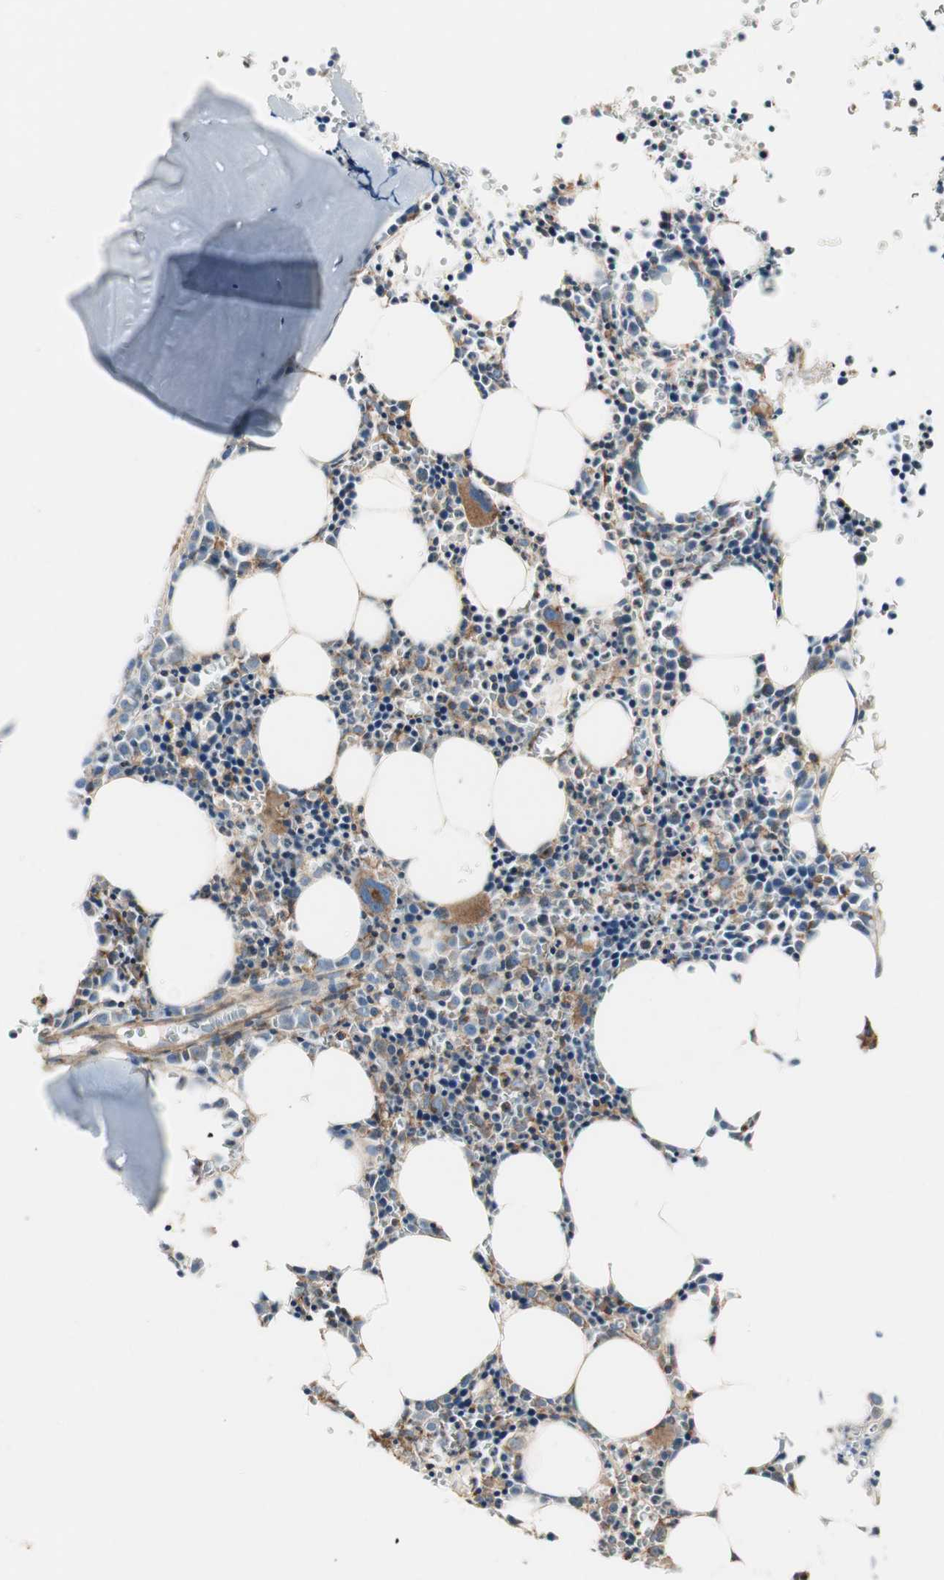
{"staining": {"intensity": "moderate", "quantity": "25%-75%", "location": "cytoplasmic/membranous"}, "tissue": "bone marrow", "cell_type": "Hematopoietic cells", "image_type": "normal", "snomed": [{"axis": "morphology", "description": "Normal tissue, NOS"}, {"axis": "morphology", "description": "Inflammation, NOS"}, {"axis": "topography", "description": "Bone marrow"}], "caption": "Brown immunohistochemical staining in benign human bone marrow reveals moderate cytoplasmic/membranous expression in about 25%-75% of hematopoietic cells.", "gene": "H6PD", "patient": {"sex": "female", "age": 17}}